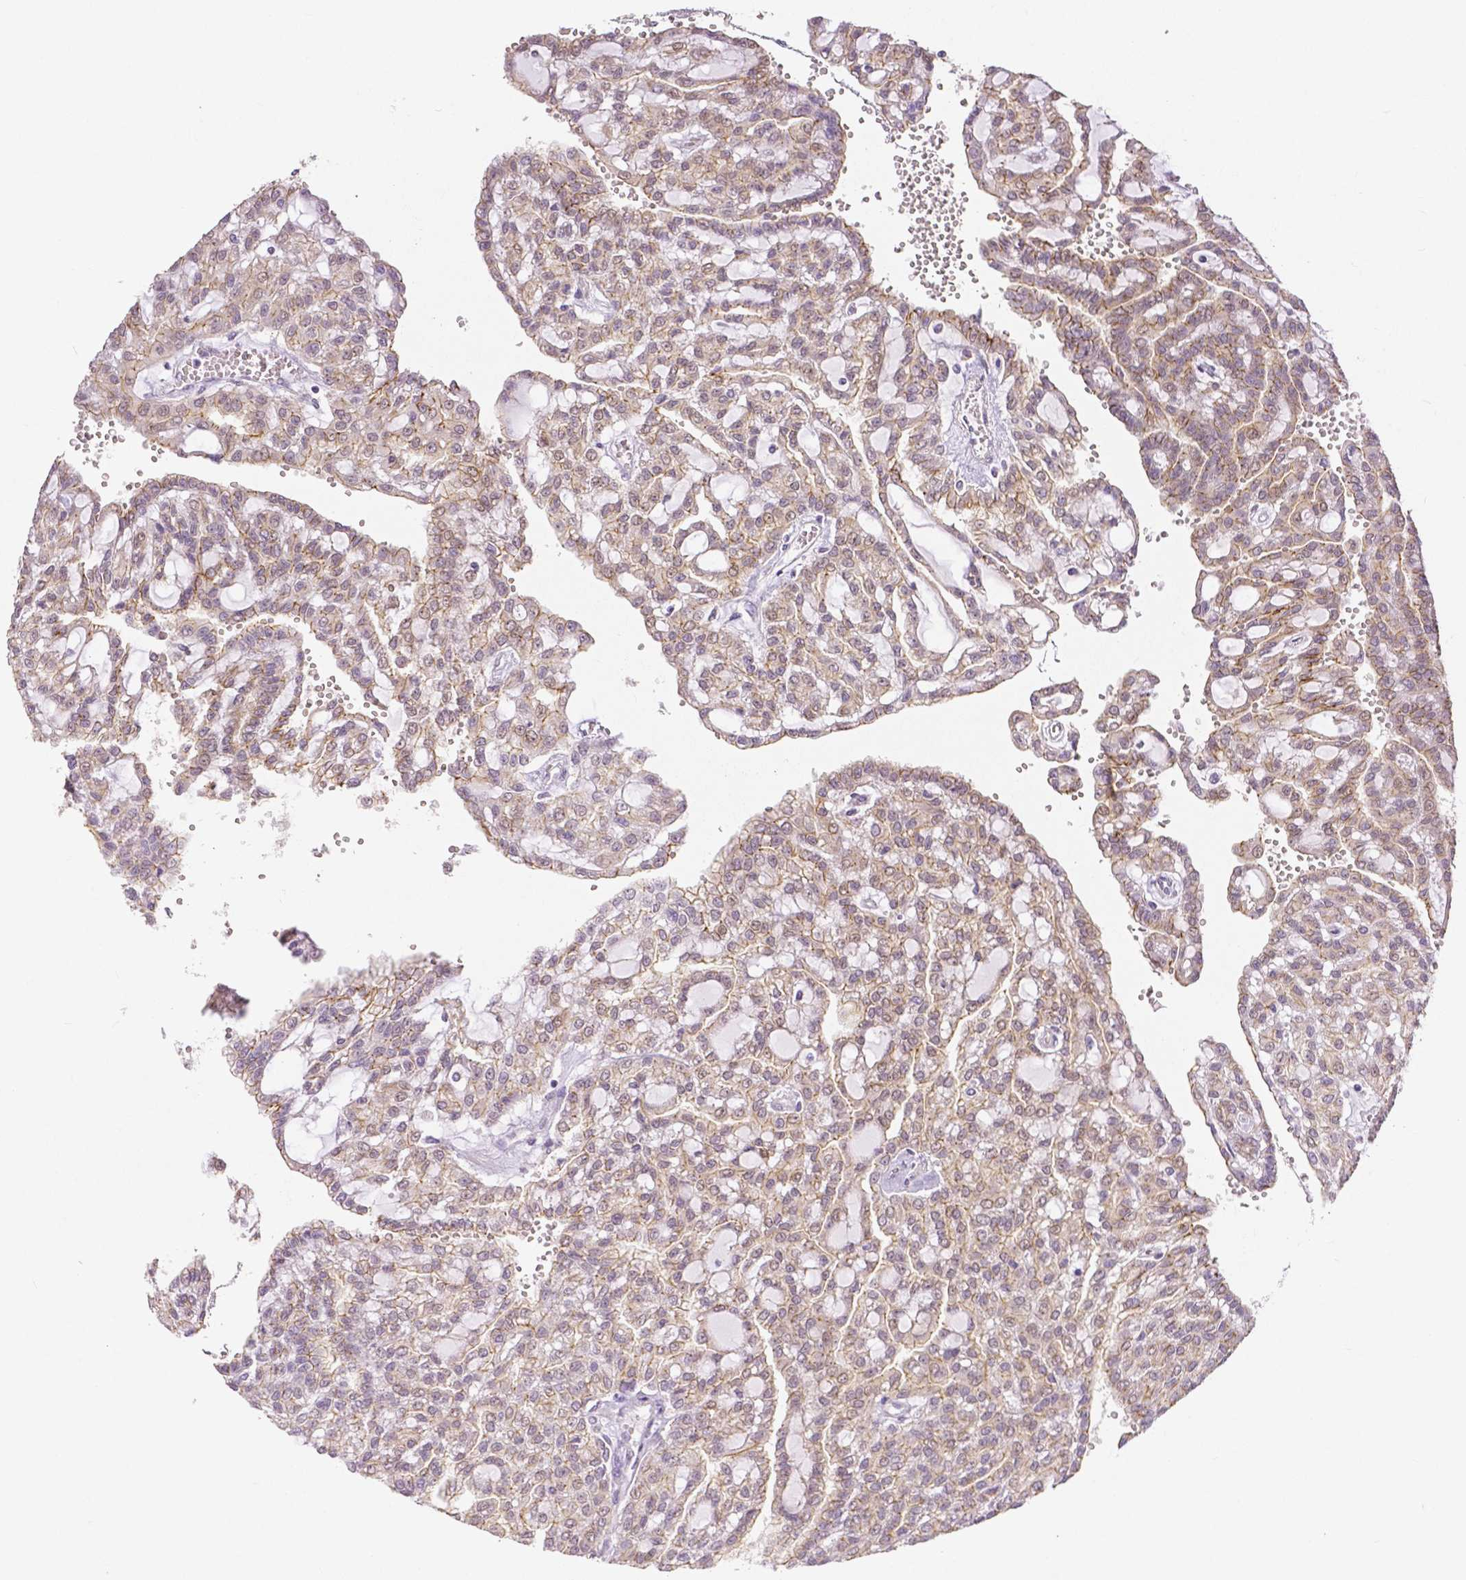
{"staining": {"intensity": "weak", "quantity": "25%-75%", "location": "cytoplasmic/membranous"}, "tissue": "renal cancer", "cell_type": "Tumor cells", "image_type": "cancer", "snomed": [{"axis": "morphology", "description": "Adenocarcinoma, NOS"}, {"axis": "topography", "description": "Kidney"}], "caption": "Immunohistochemistry (IHC) of human renal cancer demonstrates low levels of weak cytoplasmic/membranous positivity in about 25%-75% of tumor cells.", "gene": "OCLN", "patient": {"sex": "male", "age": 63}}